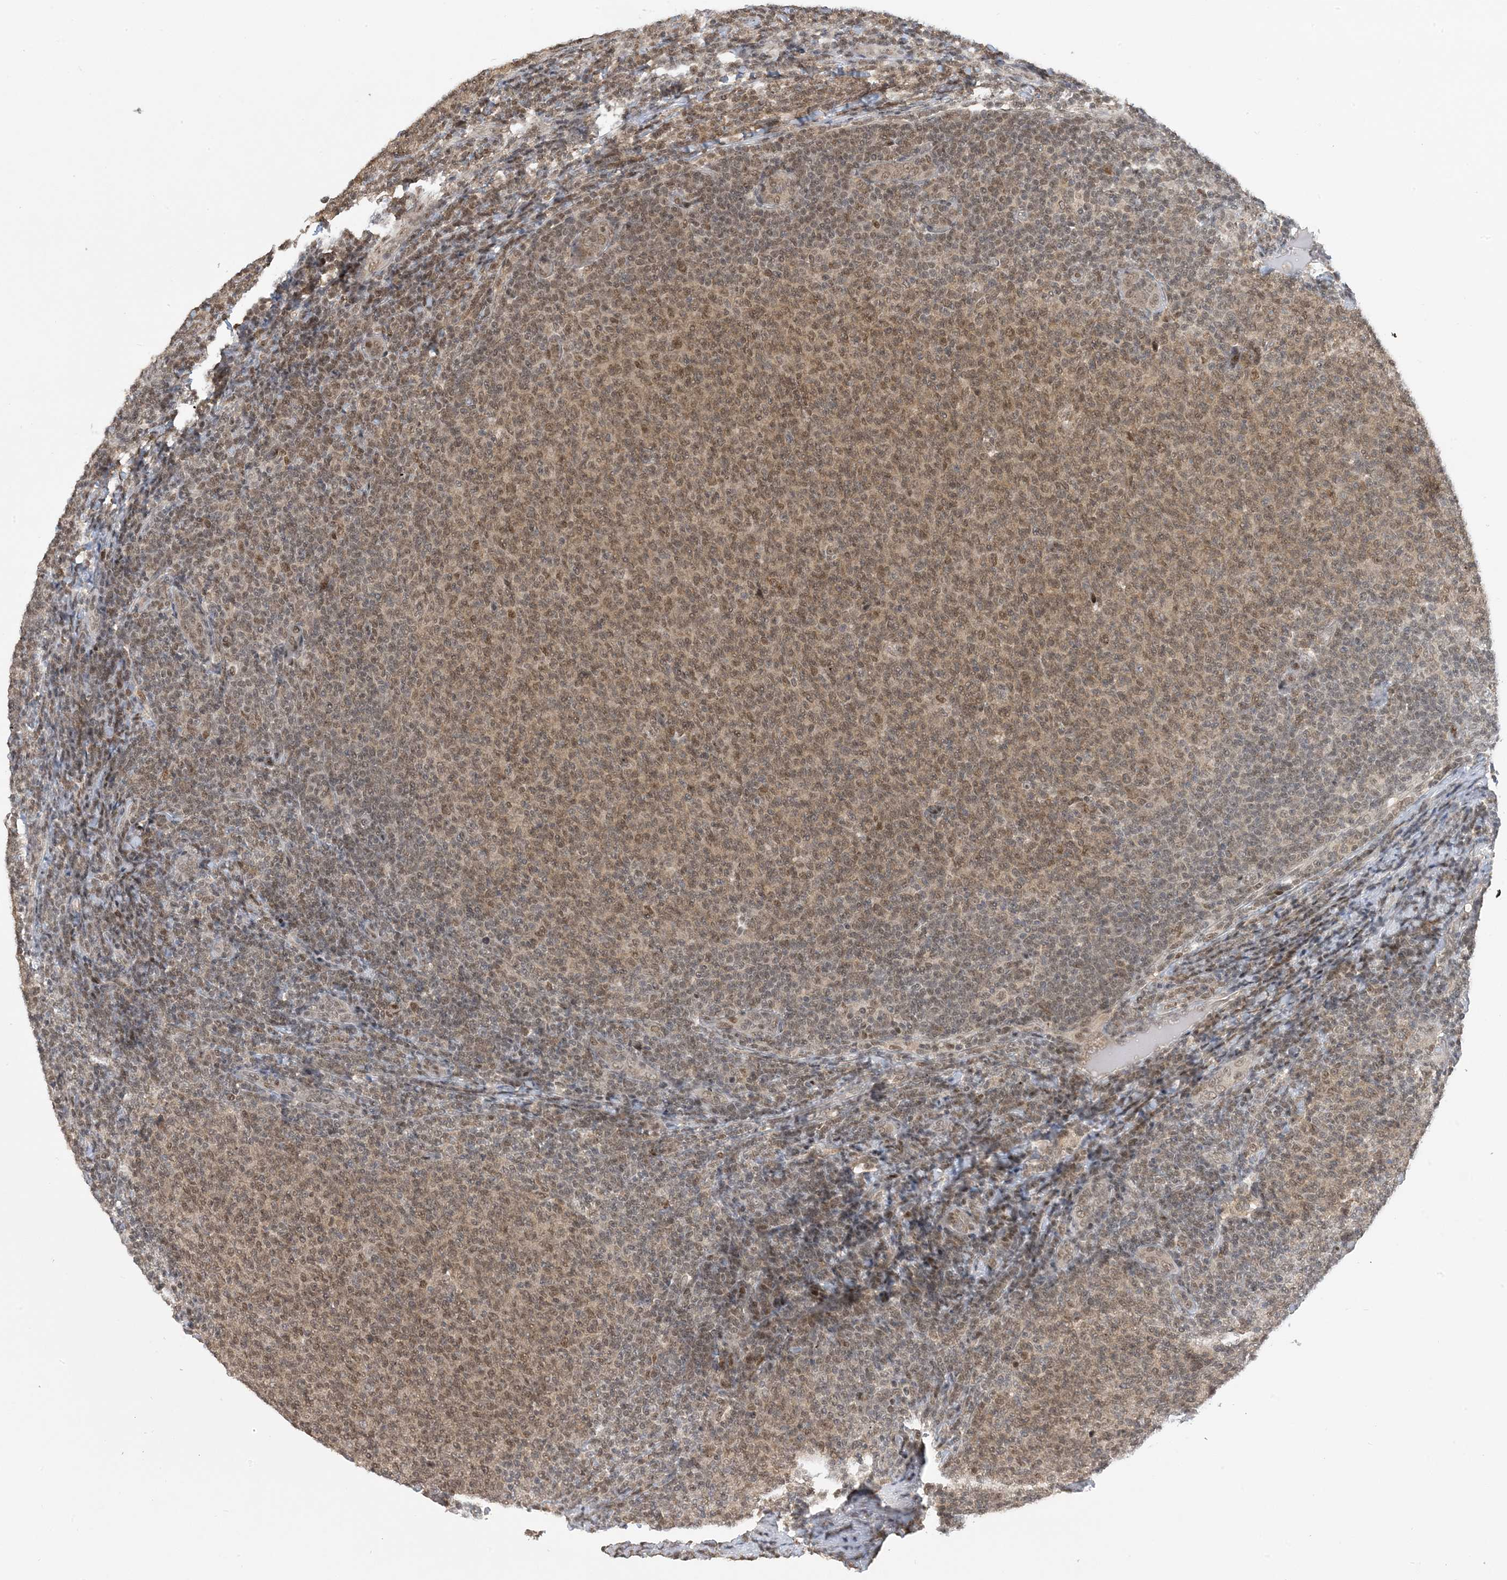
{"staining": {"intensity": "moderate", "quantity": ">75%", "location": "nuclear"}, "tissue": "lymphoma", "cell_type": "Tumor cells", "image_type": "cancer", "snomed": [{"axis": "morphology", "description": "Malignant lymphoma, non-Hodgkin's type, Low grade"}, {"axis": "topography", "description": "Lymph node"}], "caption": "A histopathology image showing moderate nuclear staining in approximately >75% of tumor cells in lymphoma, as visualized by brown immunohistochemical staining.", "gene": "ACYP2", "patient": {"sex": "male", "age": 66}}